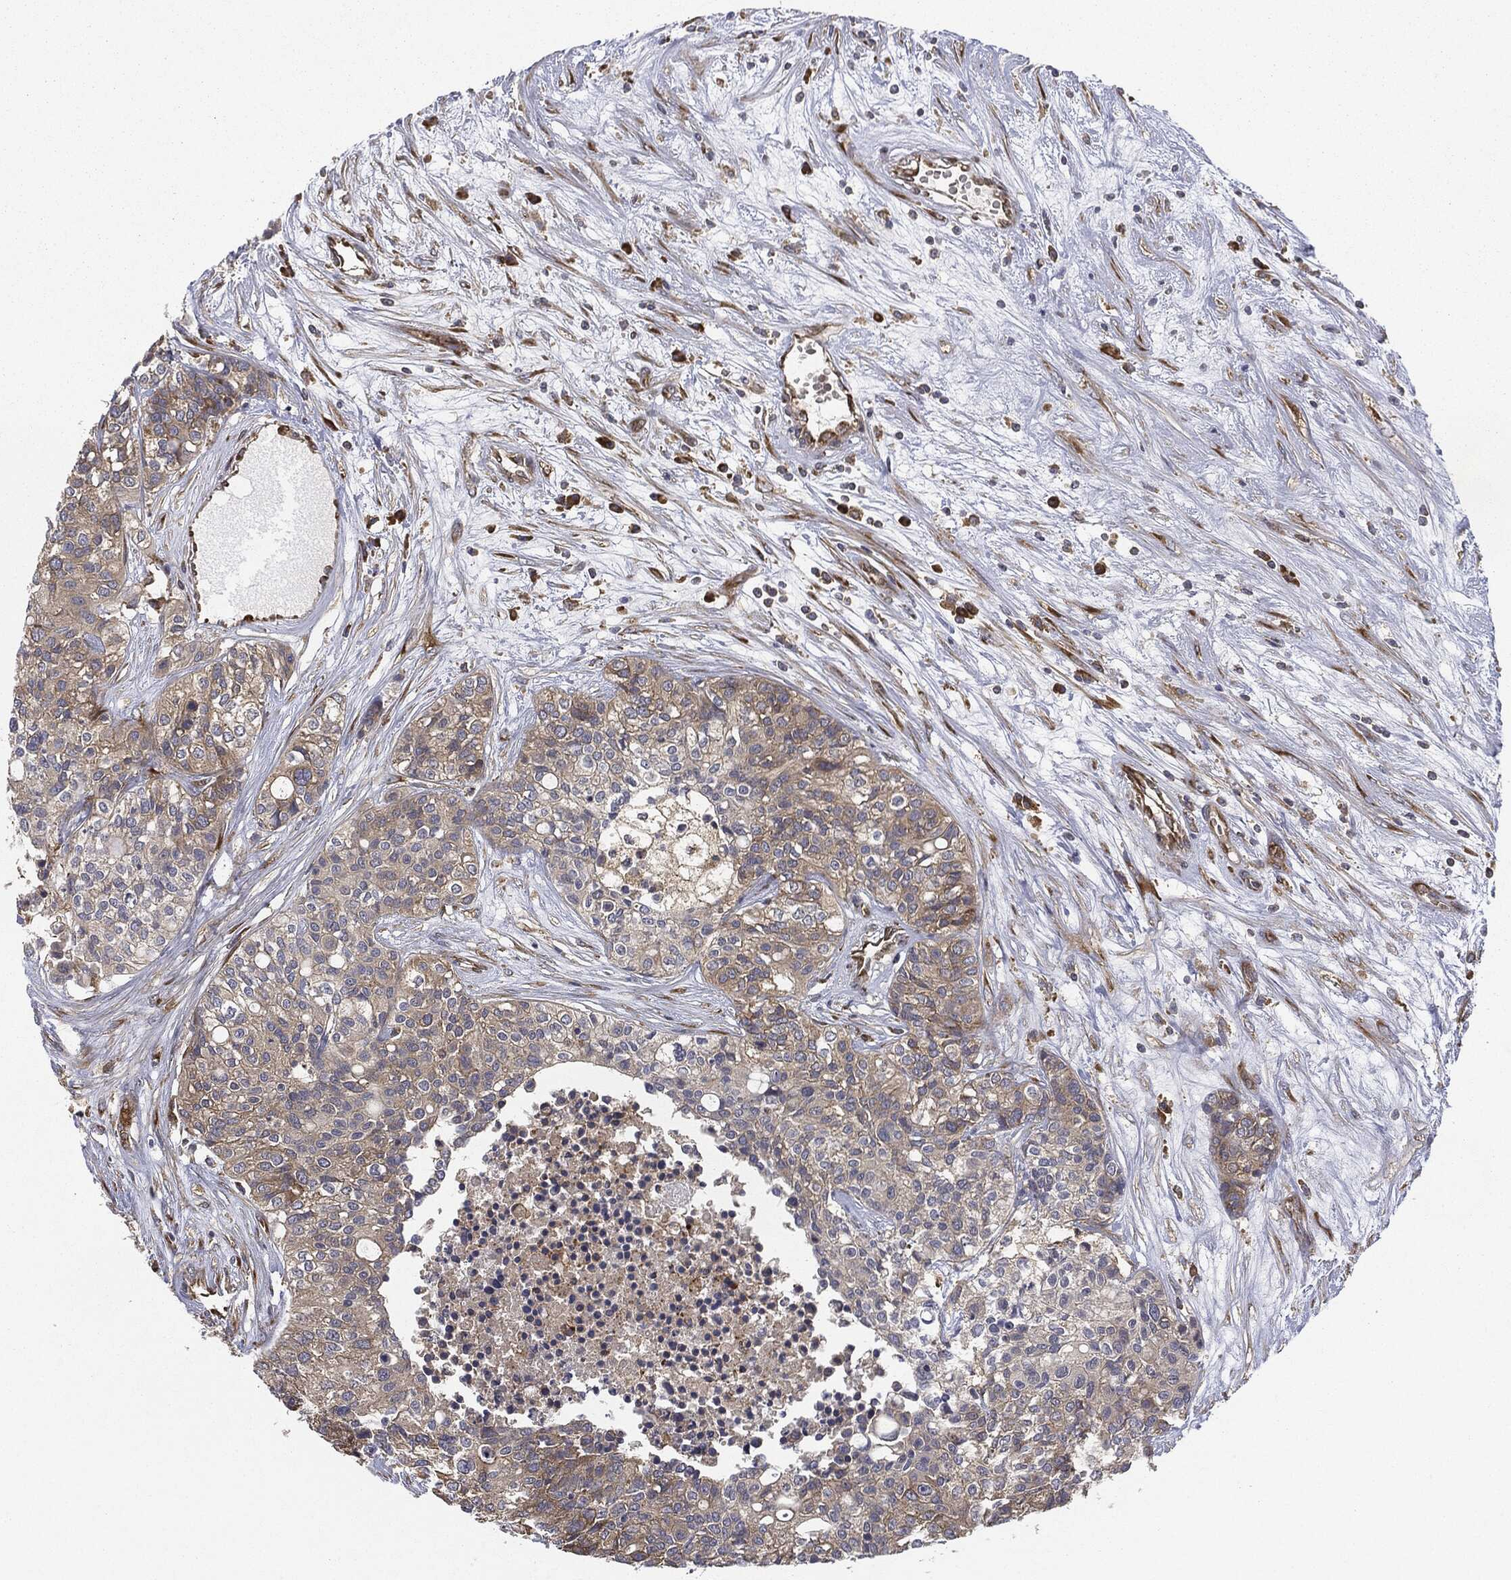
{"staining": {"intensity": "moderate", "quantity": "<25%", "location": "cytoplasmic/membranous"}, "tissue": "carcinoid", "cell_type": "Tumor cells", "image_type": "cancer", "snomed": [{"axis": "morphology", "description": "Carcinoid, malignant, NOS"}, {"axis": "topography", "description": "Colon"}], "caption": "Carcinoid (malignant) tissue displays moderate cytoplasmic/membranous positivity in approximately <25% of tumor cells, visualized by immunohistochemistry.", "gene": "EIF2AK2", "patient": {"sex": "male", "age": 81}}